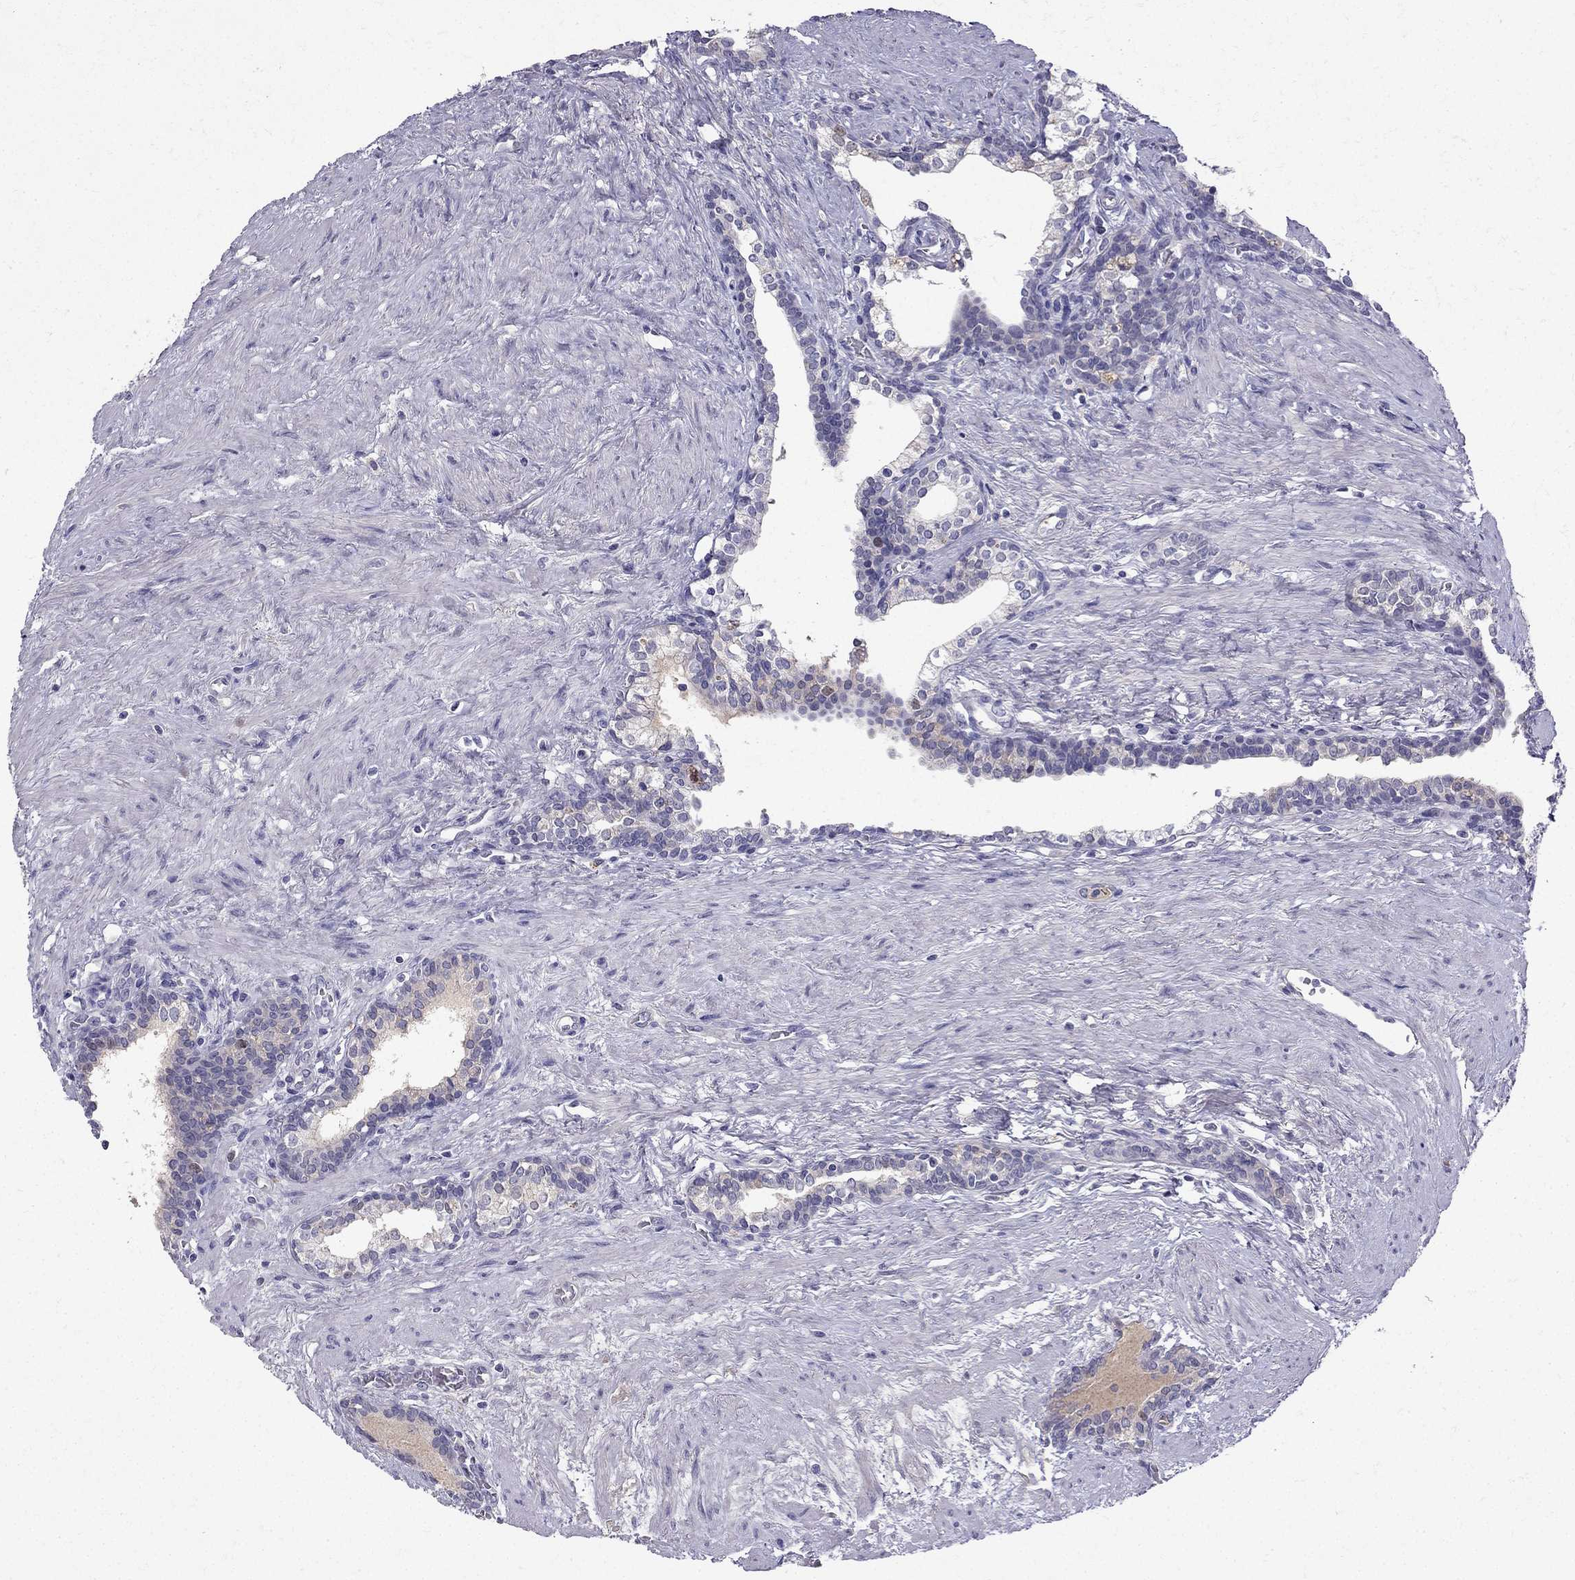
{"staining": {"intensity": "negative", "quantity": "none", "location": "none"}, "tissue": "prostate cancer", "cell_type": "Tumor cells", "image_type": "cancer", "snomed": [{"axis": "morphology", "description": "Adenocarcinoma, NOS"}, {"axis": "morphology", "description": "Adenocarcinoma, High grade"}, {"axis": "topography", "description": "Prostate"}], "caption": "A histopathology image of human prostate high-grade adenocarcinoma is negative for staining in tumor cells.", "gene": "UHRF1", "patient": {"sex": "male", "age": 61}}